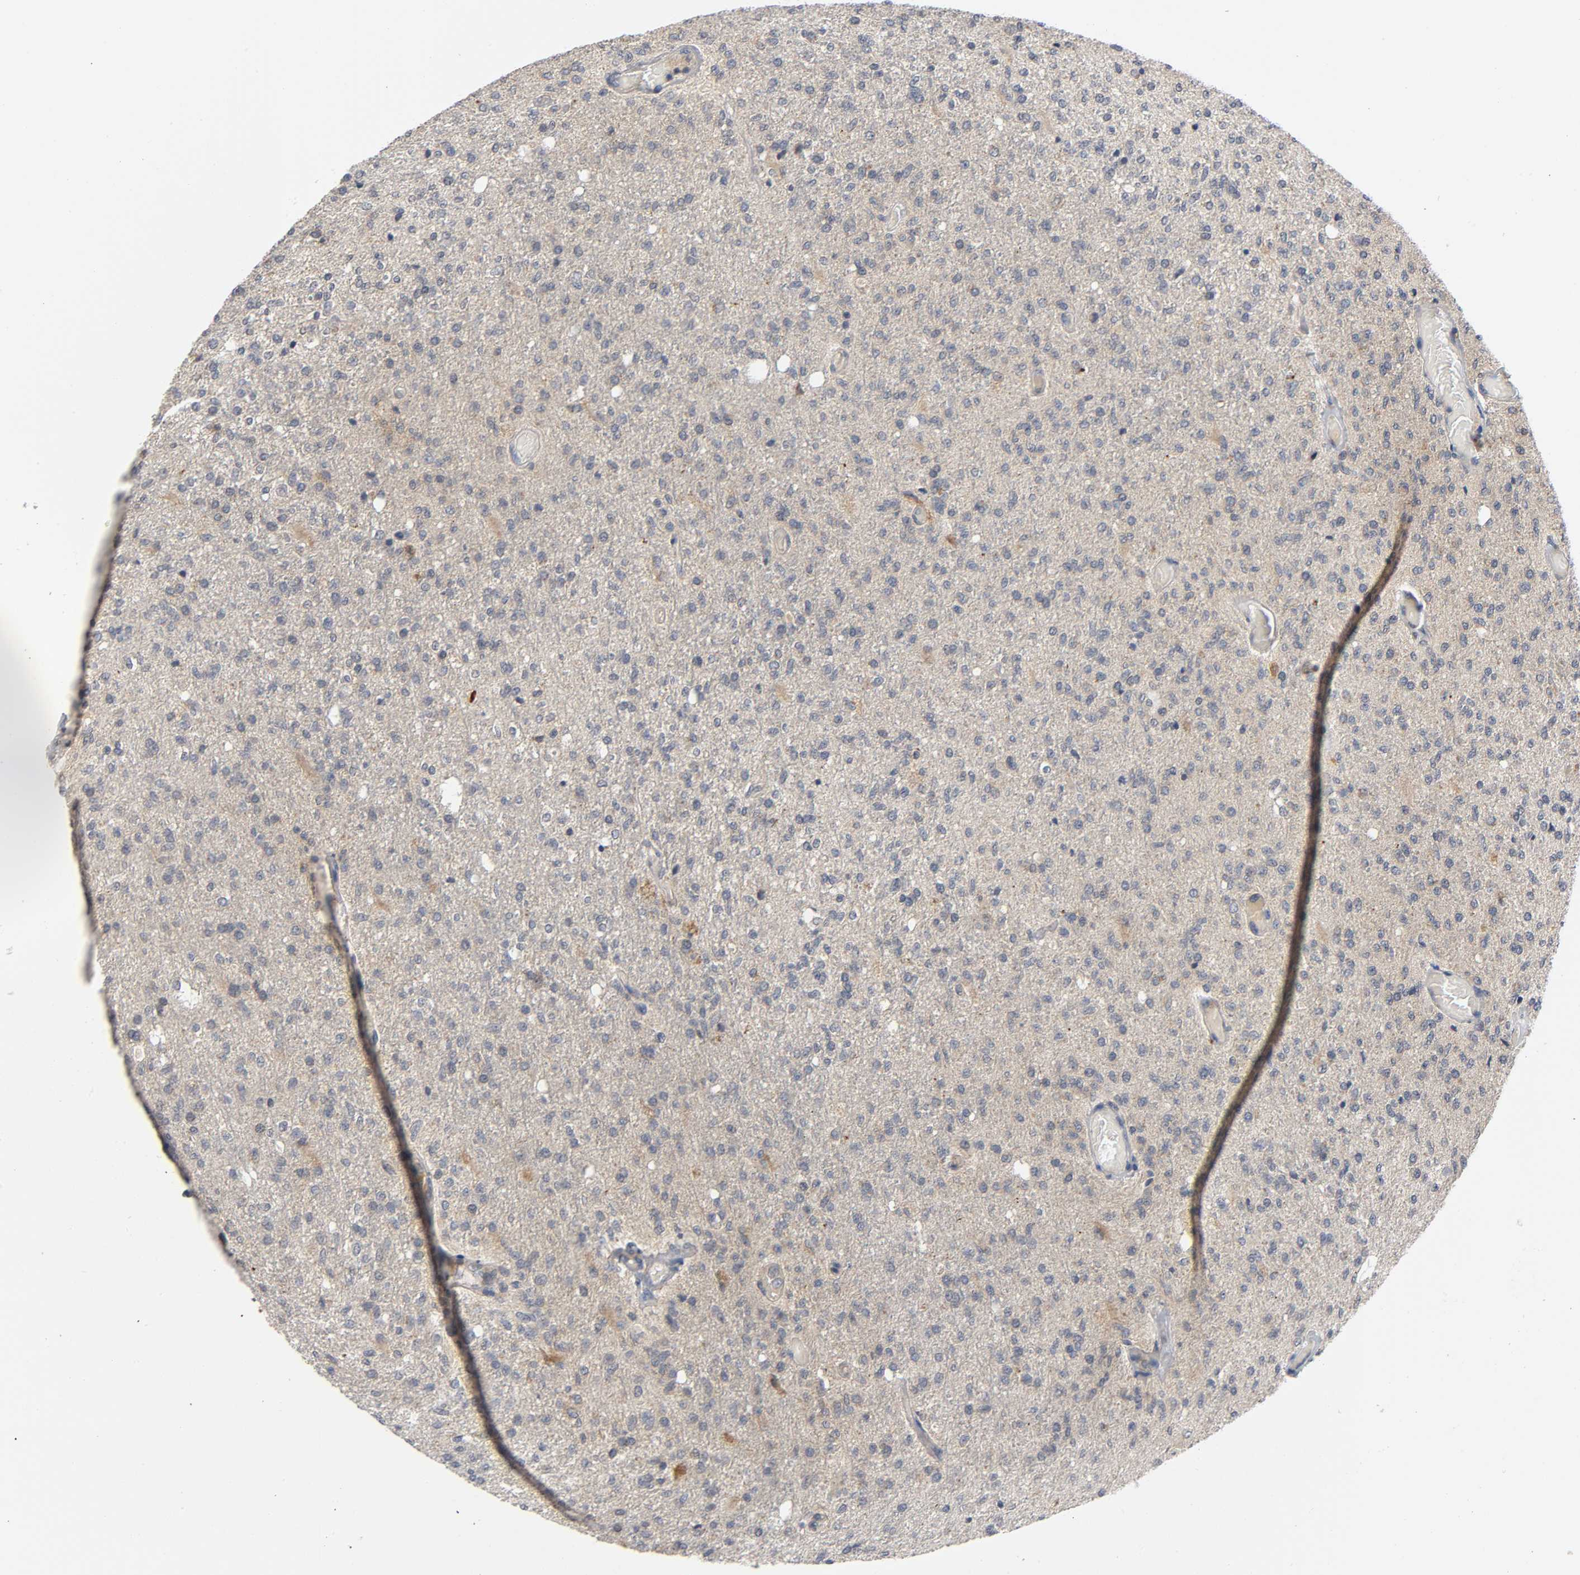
{"staining": {"intensity": "moderate", "quantity": ">75%", "location": "cytoplasmic/membranous"}, "tissue": "glioma", "cell_type": "Tumor cells", "image_type": "cancer", "snomed": [{"axis": "morphology", "description": "Normal tissue, NOS"}, {"axis": "morphology", "description": "Glioma, malignant, High grade"}, {"axis": "topography", "description": "Cerebral cortex"}], "caption": "Tumor cells exhibit medium levels of moderate cytoplasmic/membranous staining in about >75% of cells in human glioma. Nuclei are stained in blue.", "gene": "MAPK8", "patient": {"sex": "male", "age": 77}}